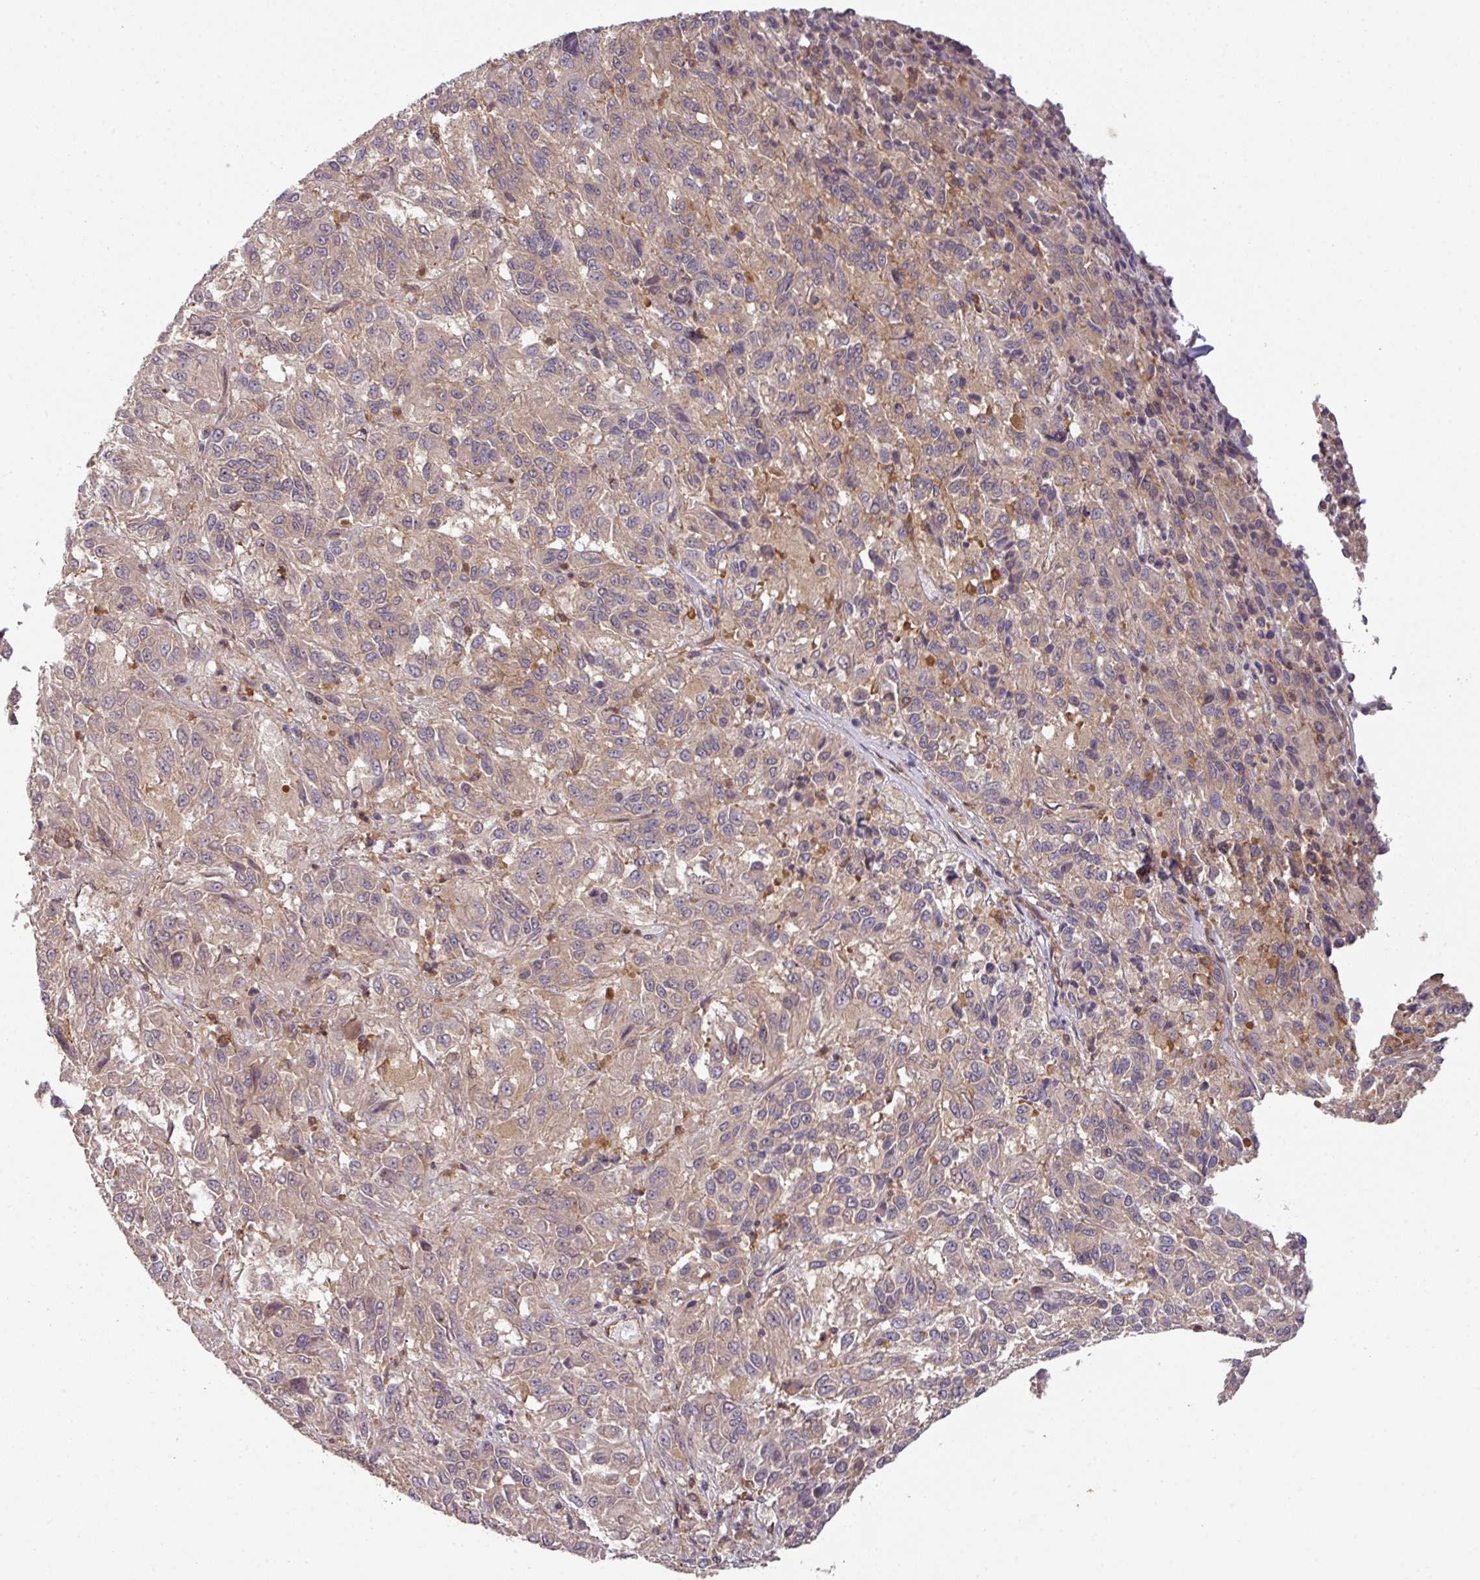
{"staining": {"intensity": "weak", "quantity": "25%-75%", "location": "cytoplasmic/membranous"}, "tissue": "melanoma", "cell_type": "Tumor cells", "image_type": "cancer", "snomed": [{"axis": "morphology", "description": "Malignant melanoma, Metastatic site"}, {"axis": "topography", "description": "Lung"}], "caption": "The image reveals a brown stain indicating the presence of a protein in the cytoplasmic/membranous of tumor cells in malignant melanoma (metastatic site). The staining was performed using DAB (3,3'-diaminobenzidine) to visualize the protein expression in brown, while the nuclei were stained in blue with hematoxylin (Magnification: 20x).", "gene": "CYFIP2", "patient": {"sex": "male", "age": 64}}